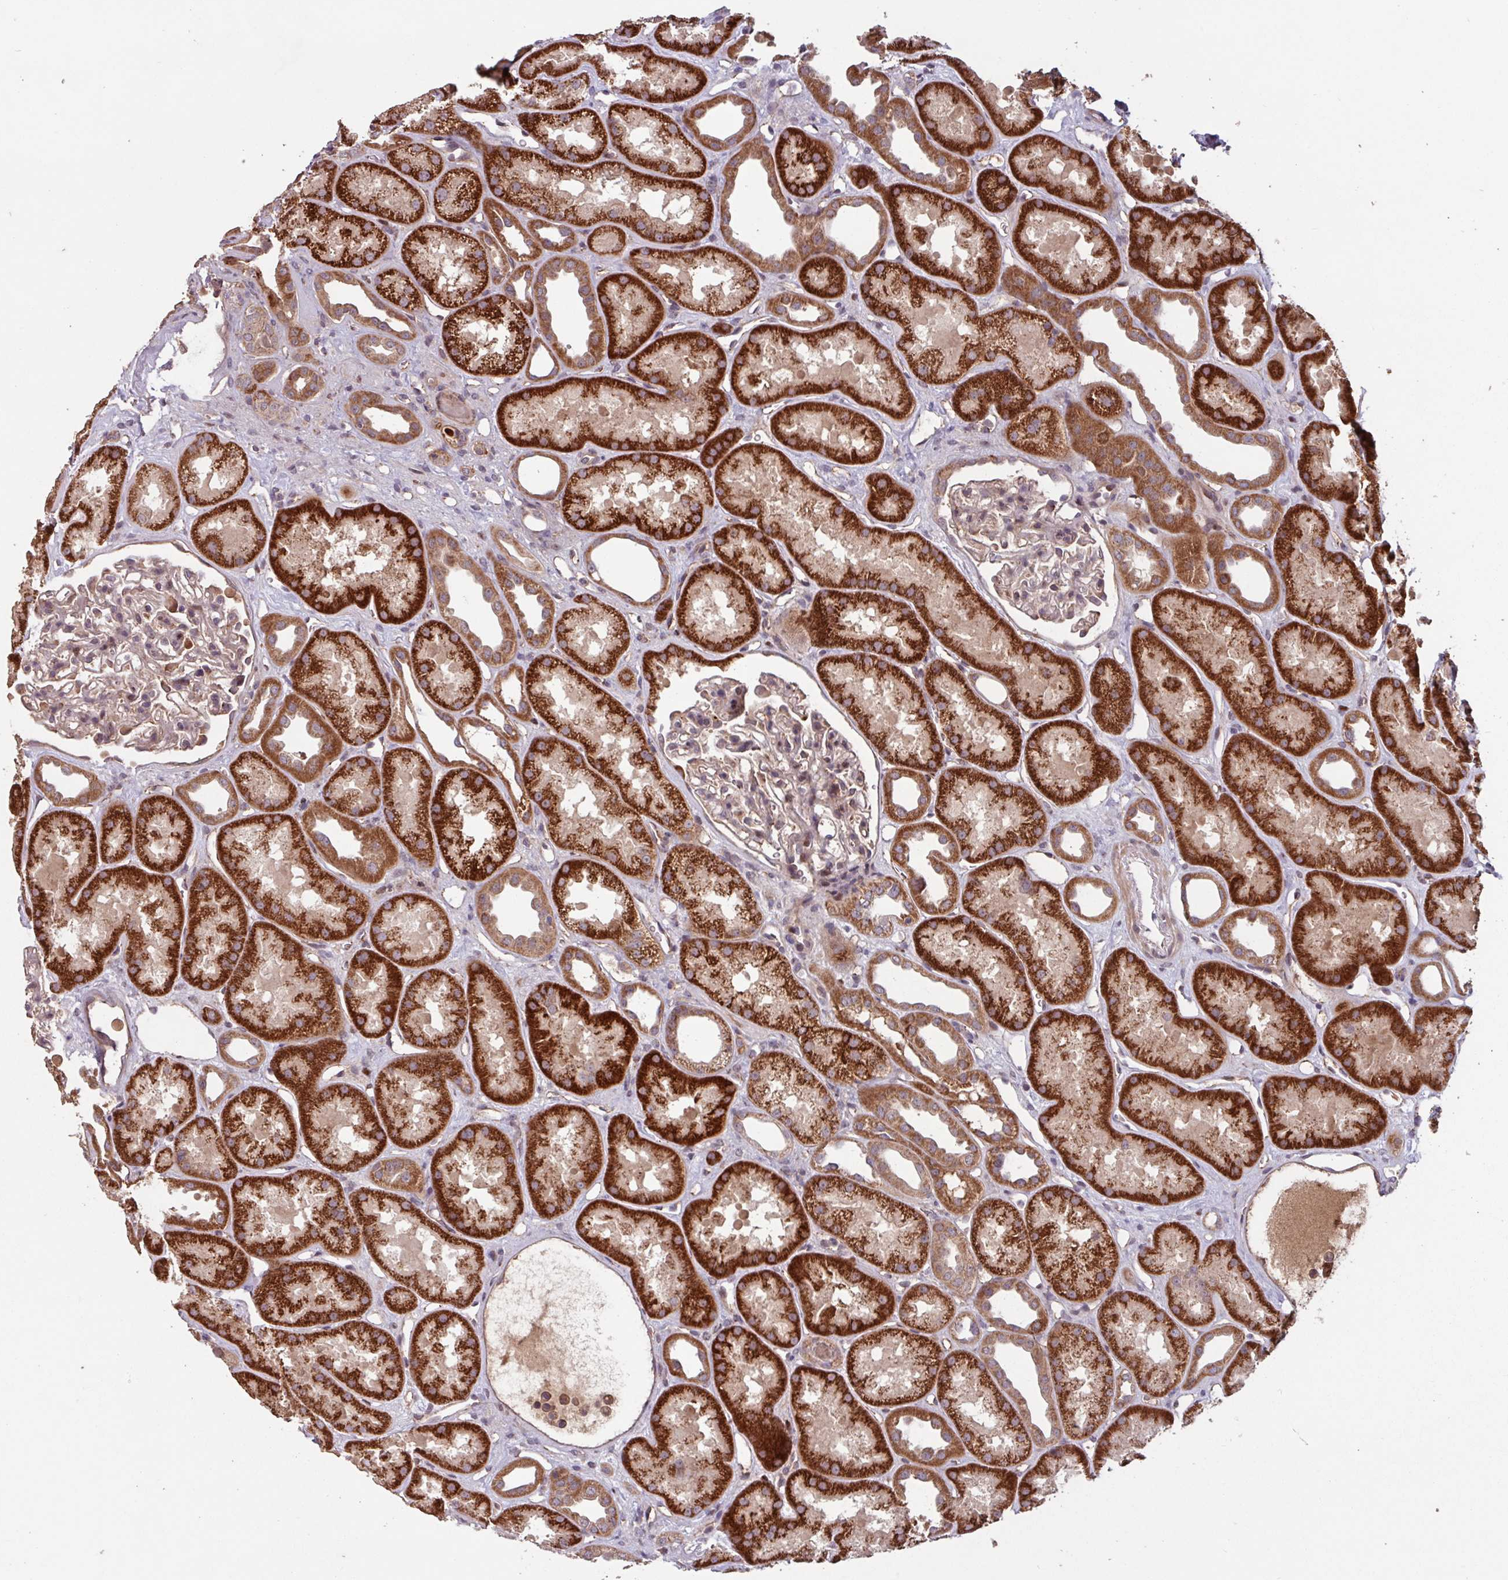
{"staining": {"intensity": "weak", "quantity": "<25%", "location": "cytoplasmic/membranous"}, "tissue": "kidney", "cell_type": "Cells in glomeruli", "image_type": "normal", "snomed": [{"axis": "morphology", "description": "Normal tissue, NOS"}, {"axis": "topography", "description": "Kidney"}], "caption": "Immunohistochemistry (IHC) image of normal kidney stained for a protein (brown), which exhibits no expression in cells in glomeruli. (DAB IHC, high magnification).", "gene": "TMEM88", "patient": {"sex": "male", "age": 61}}